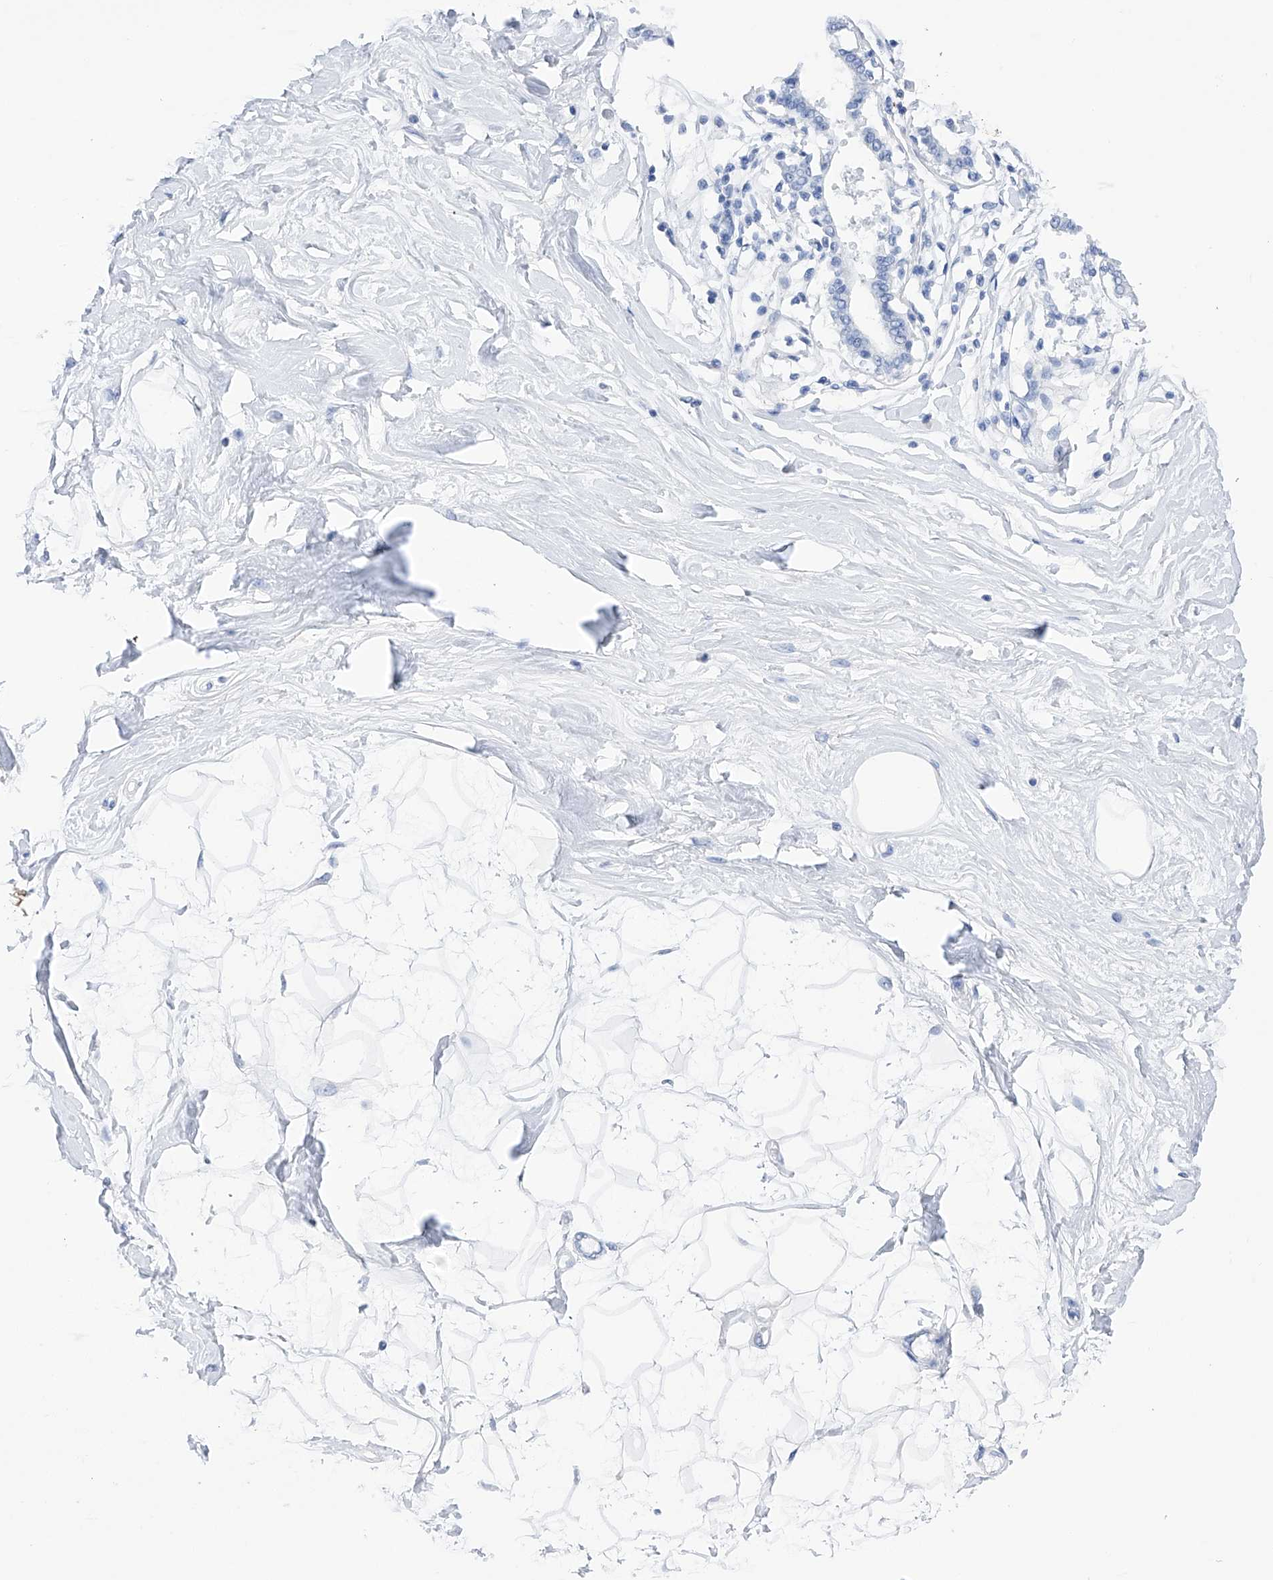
{"staining": {"intensity": "negative", "quantity": "none", "location": "none"}, "tissue": "breast", "cell_type": "Adipocytes", "image_type": "normal", "snomed": [{"axis": "morphology", "description": "Normal tissue, NOS"}, {"axis": "topography", "description": "Breast"}], "caption": "This histopathology image is of normal breast stained with immunohistochemistry to label a protein in brown with the nuclei are counter-stained blue. There is no expression in adipocytes.", "gene": "FLG", "patient": {"sex": "female", "age": 45}}